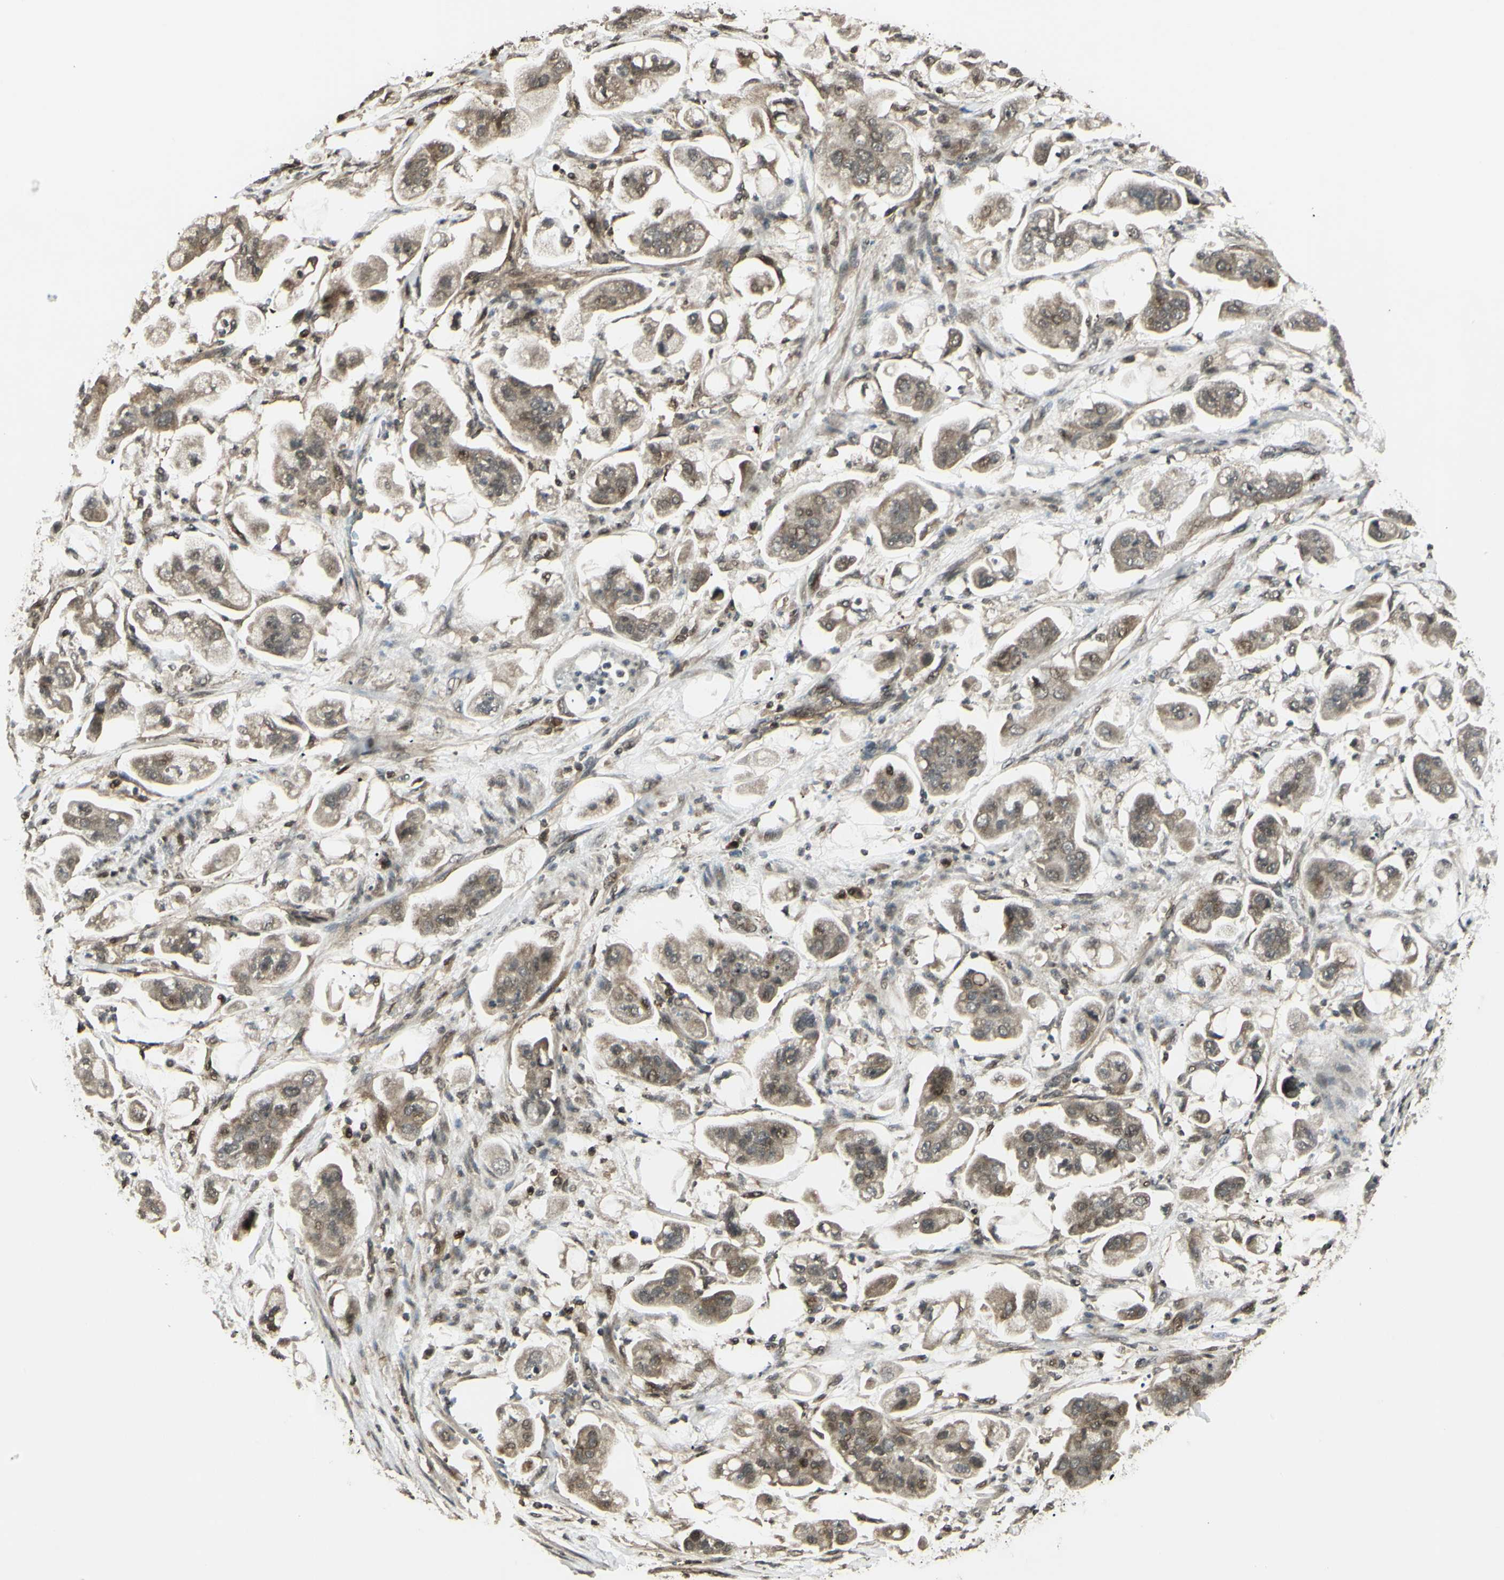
{"staining": {"intensity": "weak", "quantity": ">75%", "location": "cytoplasmic/membranous"}, "tissue": "stomach cancer", "cell_type": "Tumor cells", "image_type": "cancer", "snomed": [{"axis": "morphology", "description": "Adenocarcinoma, NOS"}, {"axis": "topography", "description": "Stomach"}], "caption": "Tumor cells show weak cytoplasmic/membranous expression in approximately >75% of cells in stomach adenocarcinoma.", "gene": "BLNK", "patient": {"sex": "male", "age": 62}}